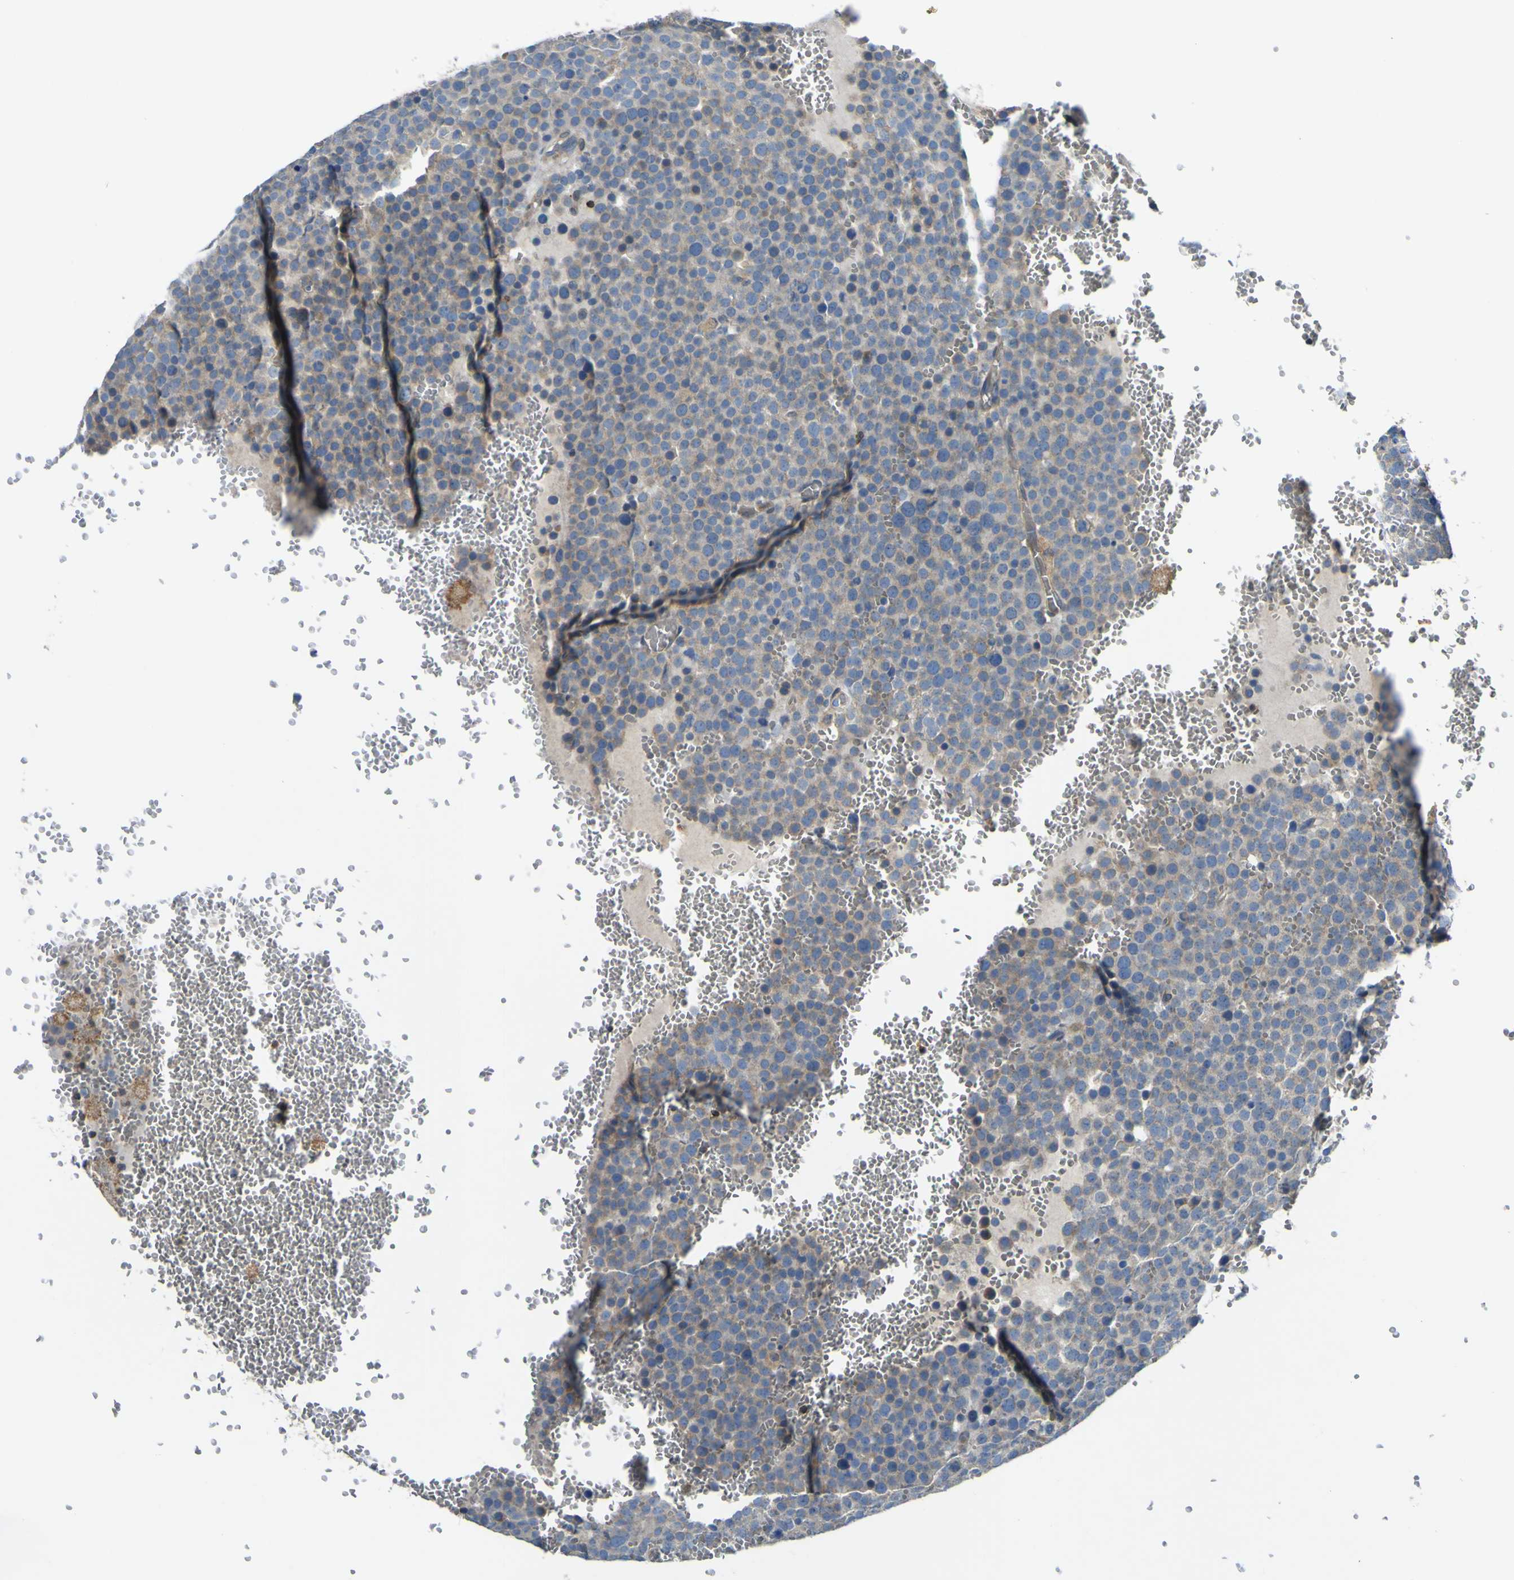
{"staining": {"intensity": "moderate", "quantity": "25%-75%", "location": "cytoplasmic/membranous"}, "tissue": "testis cancer", "cell_type": "Tumor cells", "image_type": "cancer", "snomed": [{"axis": "morphology", "description": "Seminoma, NOS"}, {"axis": "topography", "description": "Testis"}], "caption": "Immunohistochemical staining of human testis seminoma exhibits medium levels of moderate cytoplasmic/membranous protein positivity in about 25%-75% of tumor cells.", "gene": "EML2", "patient": {"sex": "male", "age": 71}}